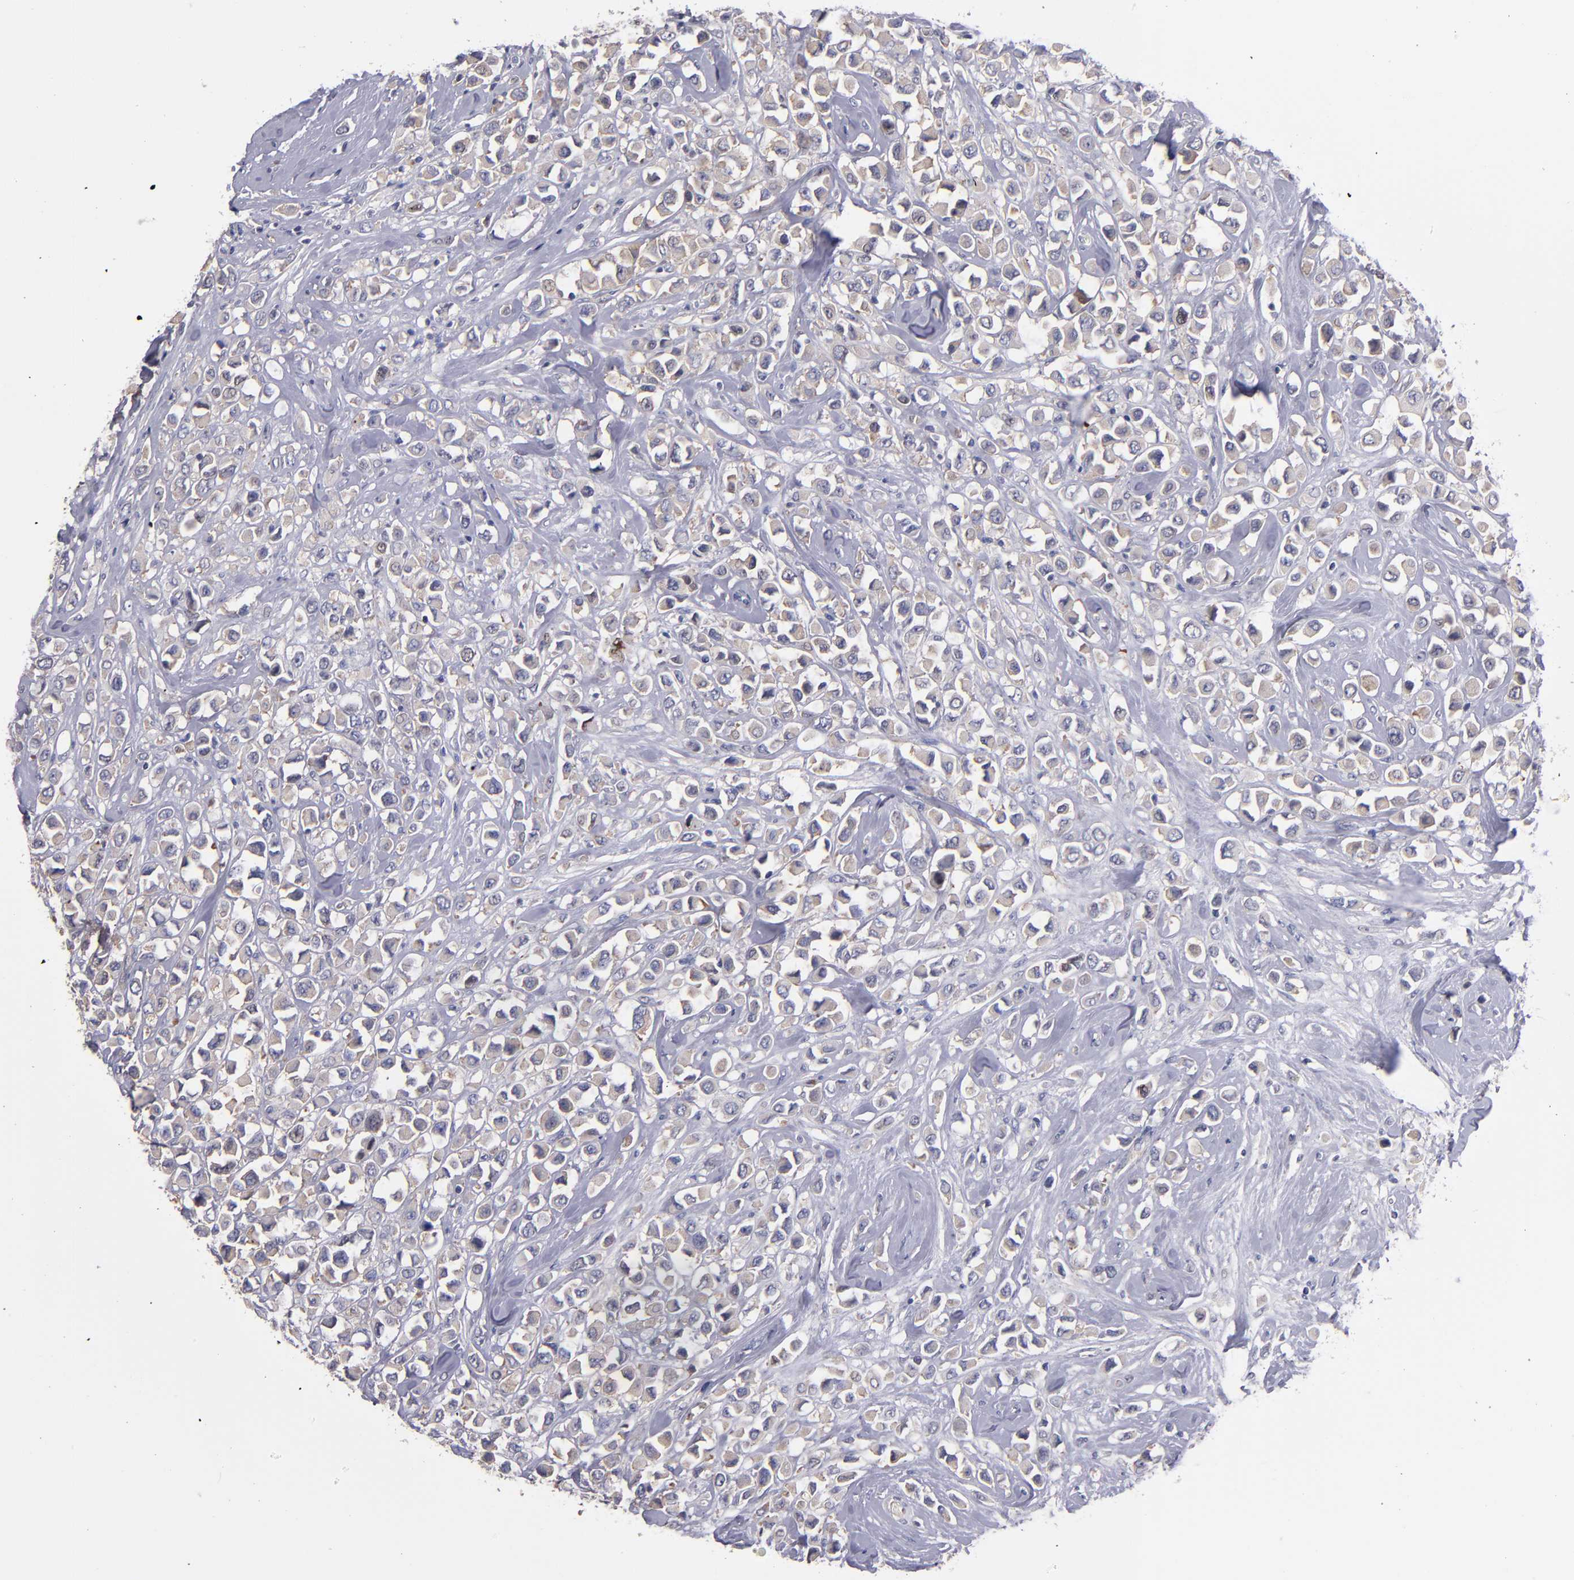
{"staining": {"intensity": "weak", "quantity": ">75%", "location": "cytoplasmic/membranous"}, "tissue": "breast cancer", "cell_type": "Tumor cells", "image_type": "cancer", "snomed": [{"axis": "morphology", "description": "Duct carcinoma"}, {"axis": "topography", "description": "Breast"}], "caption": "An immunohistochemistry (IHC) photomicrograph of neoplastic tissue is shown. Protein staining in brown labels weak cytoplasmic/membranous positivity in breast cancer within tumor cells.", "gene": "EIF3L", "patient": {"sex": "female", "age": 61}}